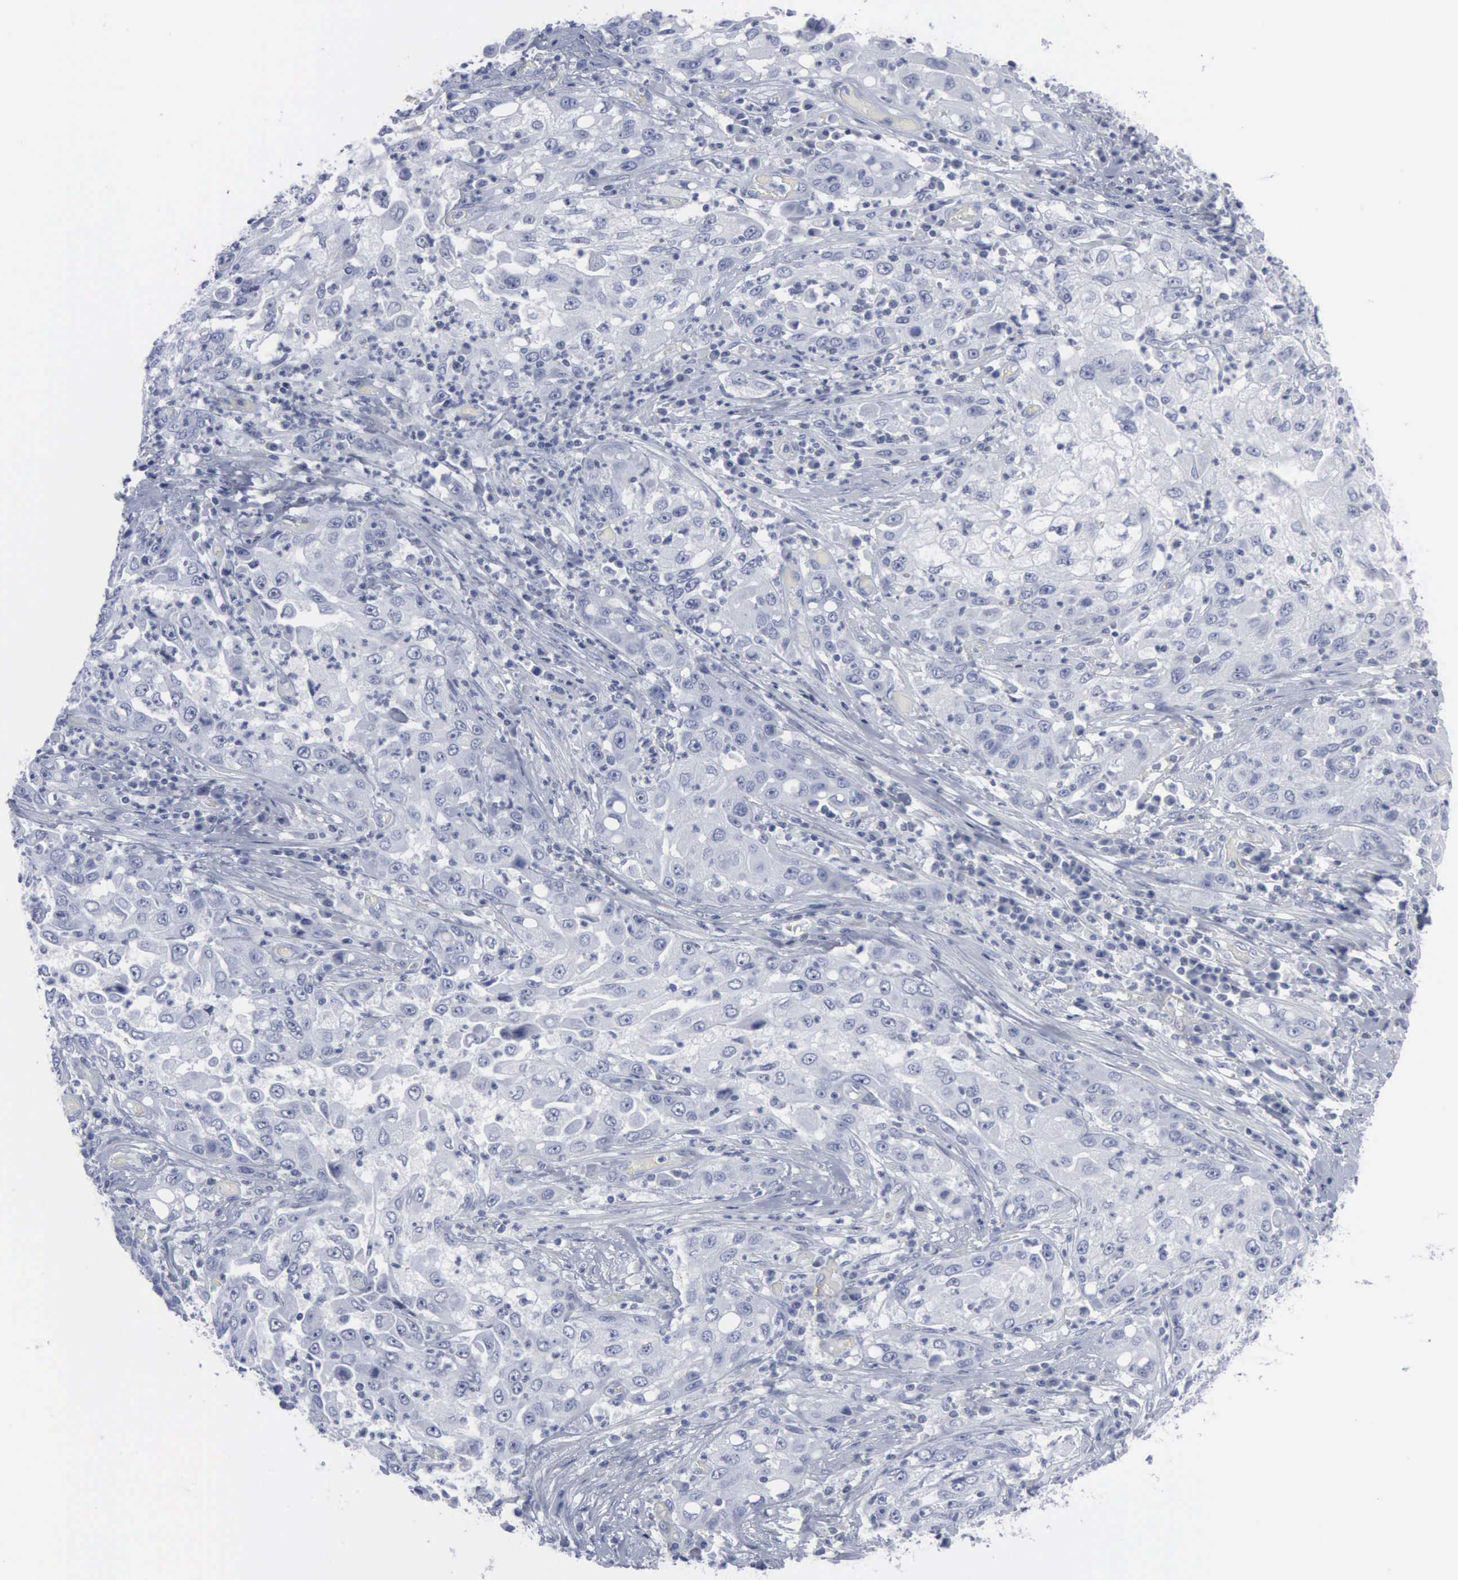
{"staining": {"intensity": "negative", "quantity": "none", "location": "none"}, "tissue": "cervical cancer", "cell_type": "Tumor cells", "image_type": "cancer", "snomed": [{"axis": "morphology", "description": "Squamous cell carcinoma, NOS"}, {"axis": "topography", "description": "Cervix"}], "caption": "Tumor cells show no significant protein expression in squamous cell carcinoma (cervical).", "gene": "VCAM1", "patient": {"sex": "female", "age": 36}}